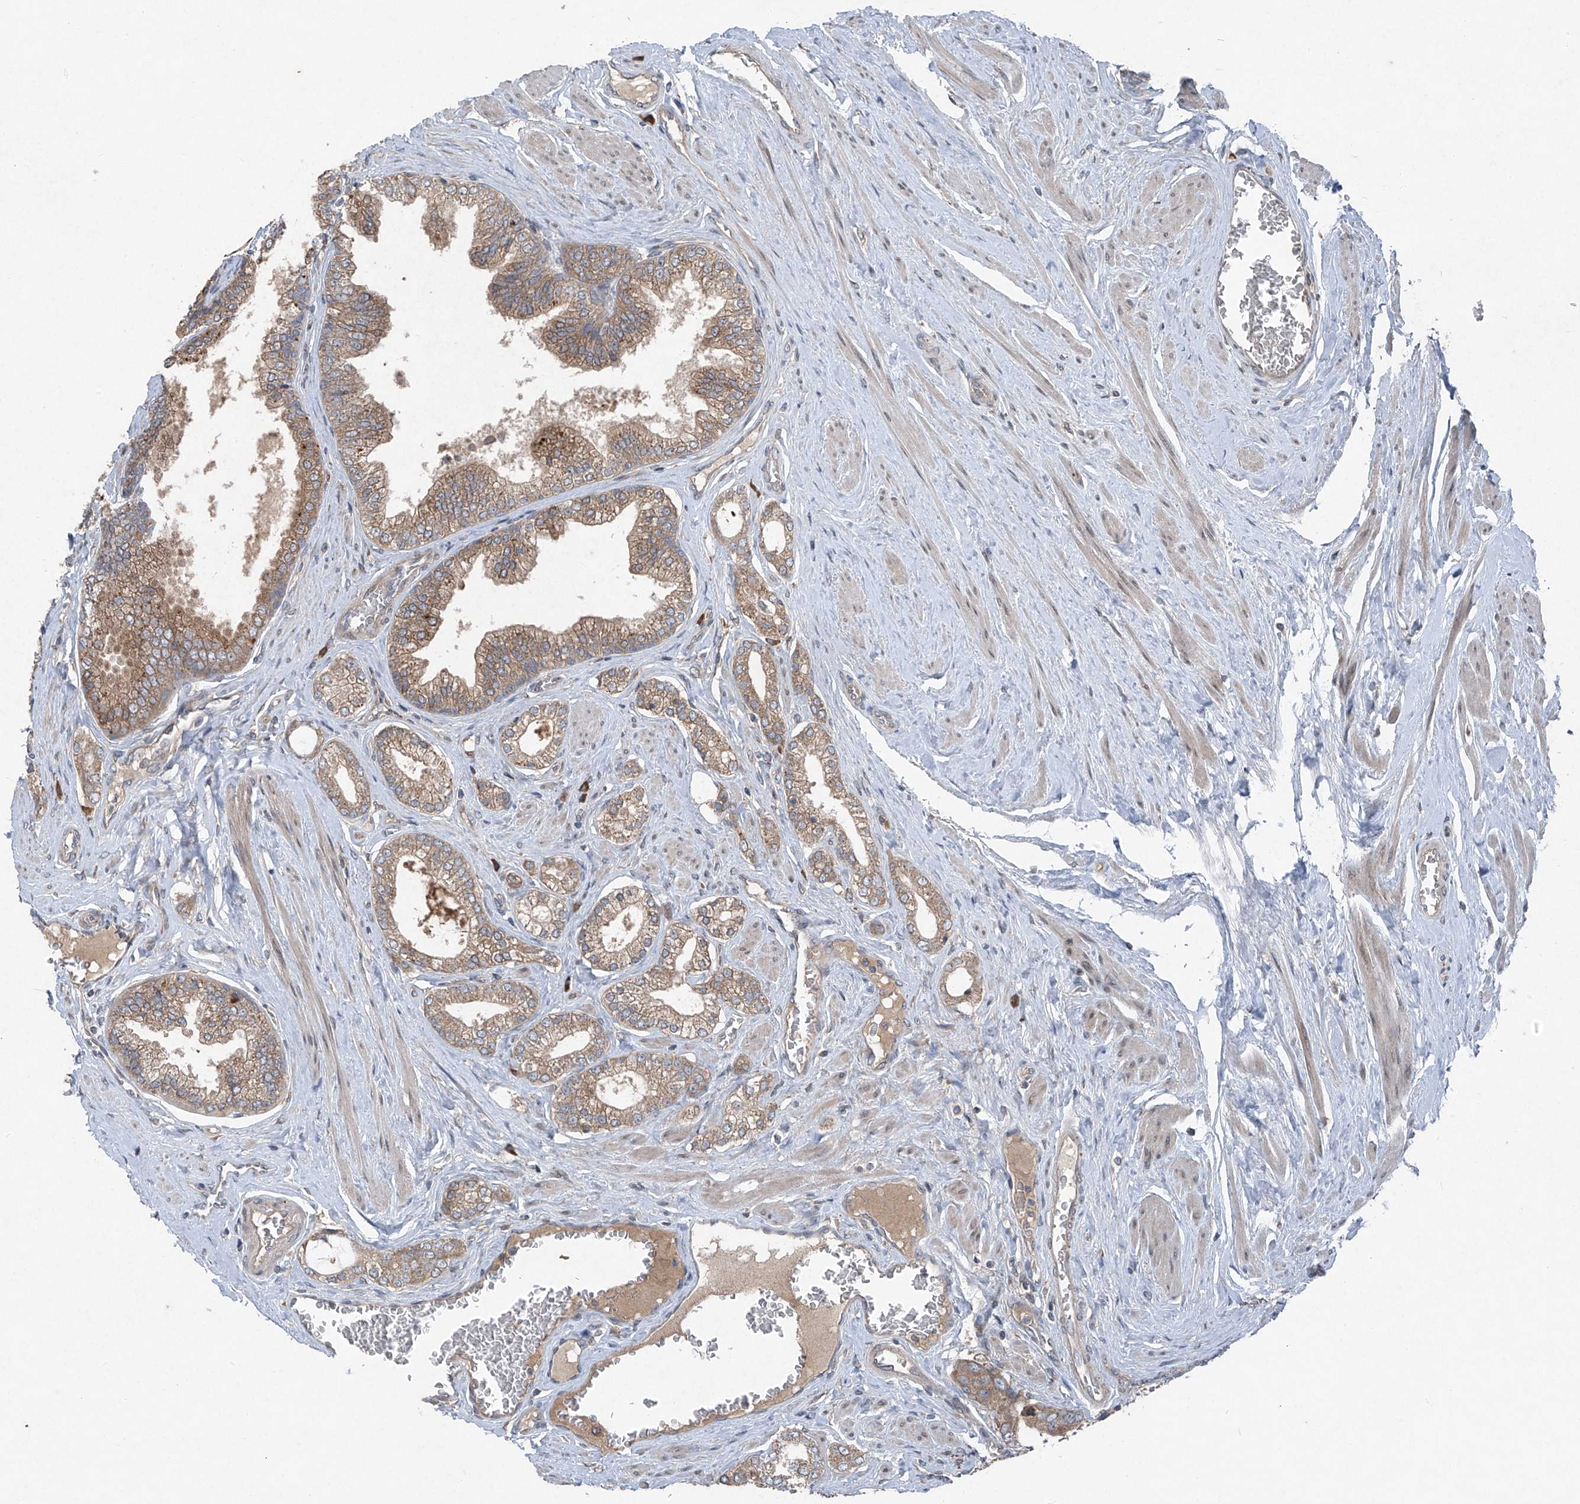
{"staining": {"intensity": "moderate", "quantity": ">75%", "location": "cytoplasmic/membranous"}, "tissue": "prostate cancer", "cell_type": "Tumor cells", "image_type": "cancer", "snomed": [{"axis": "morphology", "description": "Adenocarcinoma, Low grade"}, {"axis": "topography", "description": "Prostate"}], "caption": "Adenocarcinoma (low-grade) (prostate) tissue displays moderate cytoplasmic/membranous positivity in approximately >75% of tumor cells, visualized by immunohistochemistry. The protein of interest is stained brown, and the nuclei are stained in blue (DAB IHC with brightfield microscopy, high magnification).", "gene": "FOXRED2", "patient": {"sex": "male", "age": 63}}